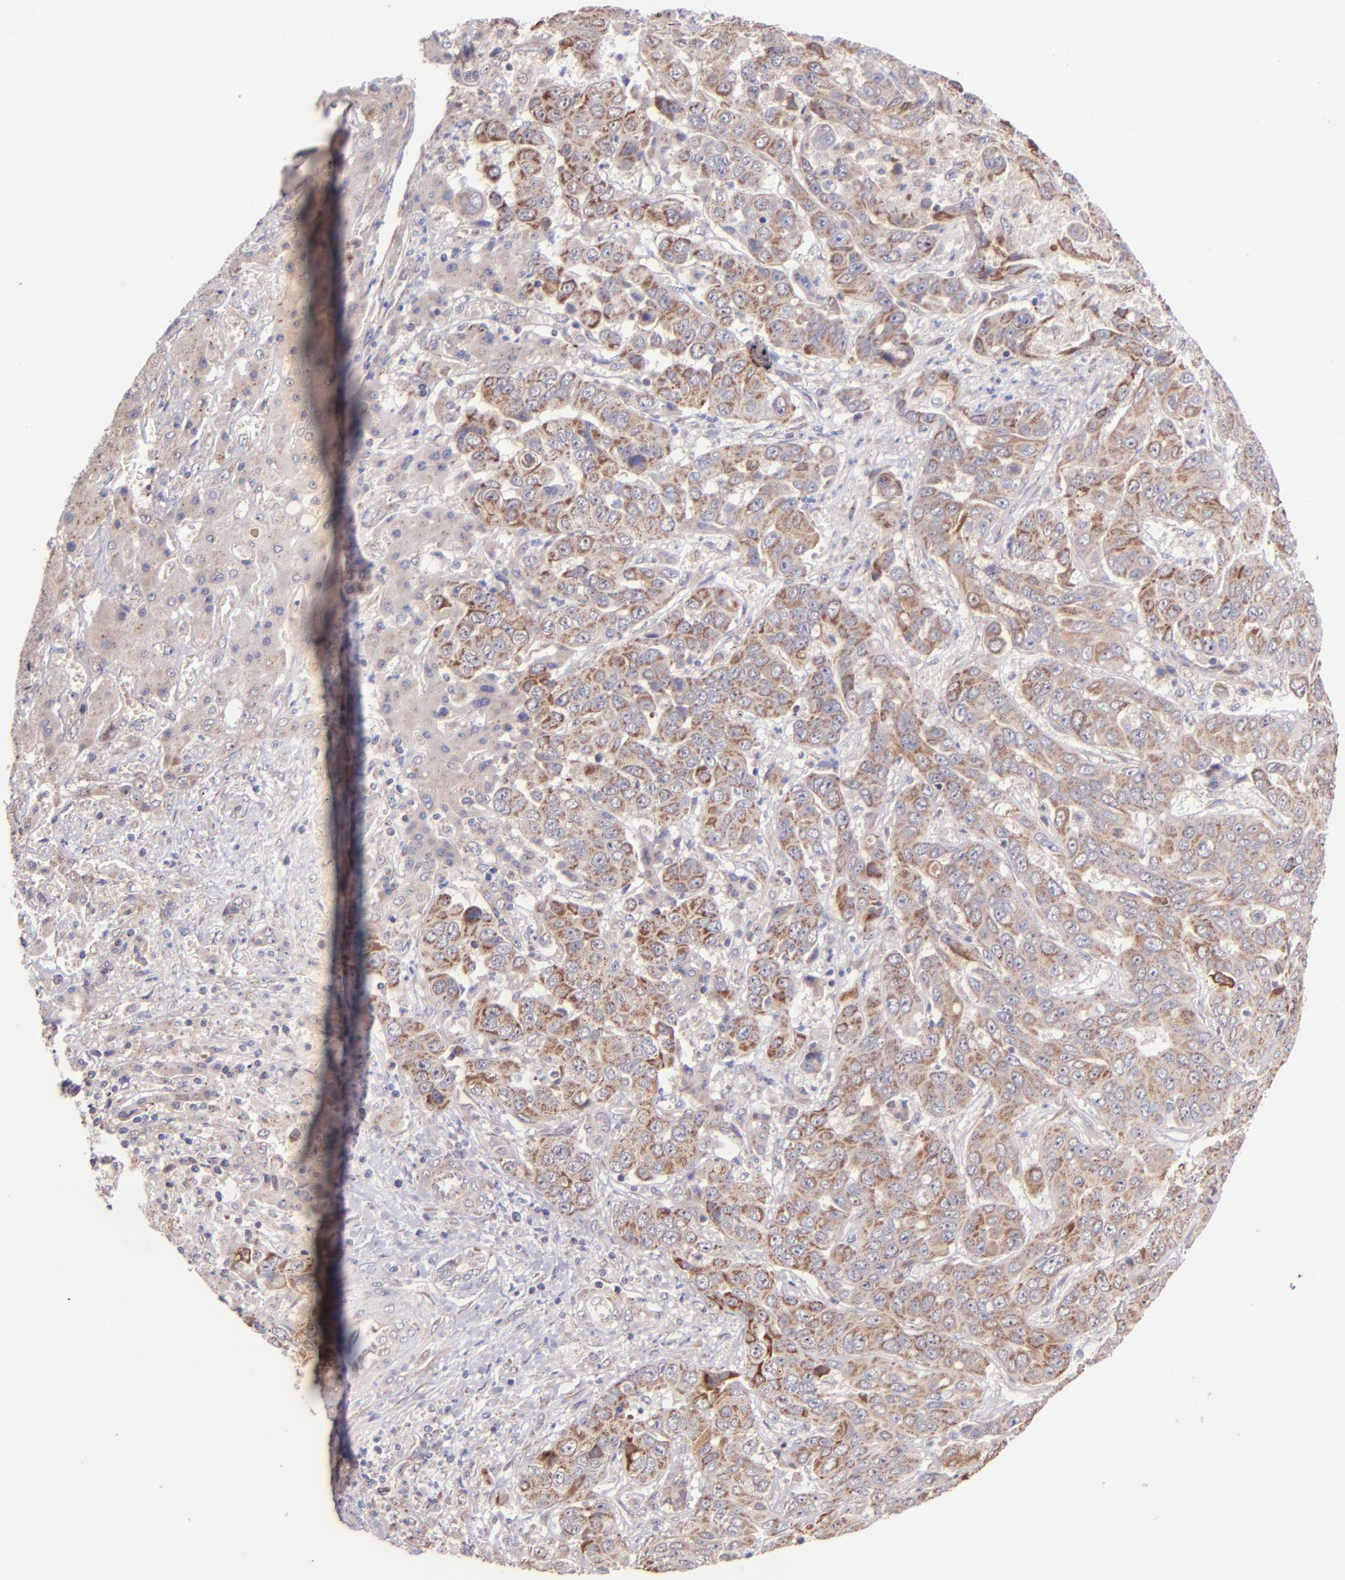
{"staining": {"intensity": "moderate", "quantity": "25%-75%", "location": "cytoplasmic/membranous"}, "tissue": "liver cancer", "cell_type": "Tumor cells", "image_type": "cancer", "snomed": [{"axis": "morphology", "description": "Cholangiocarcinoma"}, {"axis": "topography", "description": "Liver"}], "caption": "DAB immunohistochemical staining of human liver cancer (cholangiocarcinoma) demonstrates moderate cytoplasmic/membranous protein positivity in approximately 25%-75% of tumor cells.", "gene": "SHC1", "patient": {"sex": "female", "age": 52}}